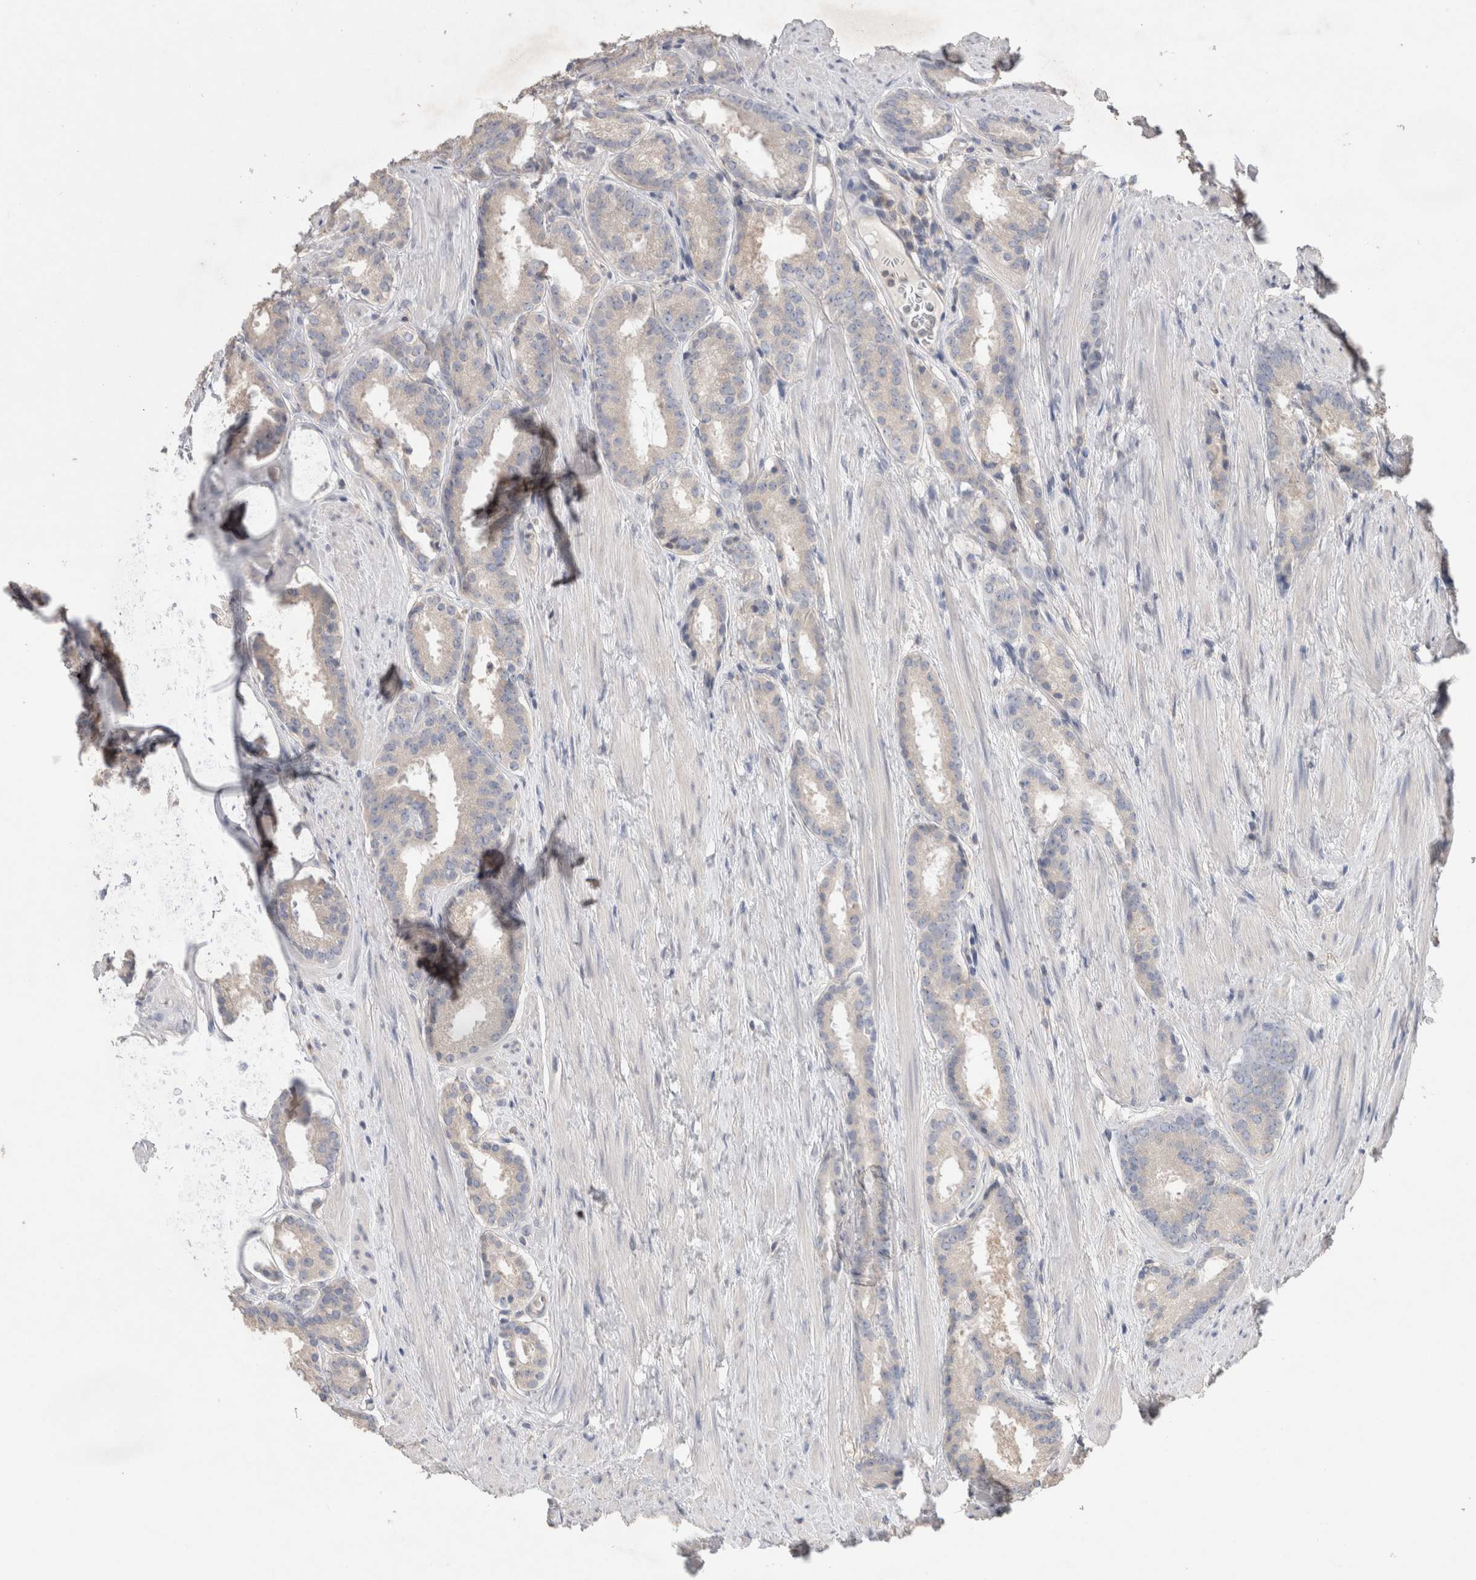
{"staining": {"intensity": "negative", "quantity": "none", "location": "none"}, "tissue": "prostate cancer", "cell_type": "Tumor cells", "image_type": "cancer", "snomed": [{"axis": "morphology", "description": "Adenocarcinoma, Low grade"}, {"axis": "topography", "description": "Prostate"}], "caption": "Immunohistochemistry micrograph of prostate cancer (adenocarcinoma (low-grade)) stained for a protein (brown), which displays no positivity in tumor cells. (DAB (3,3'-diaminobenzidine) immunohistochemistry with hematoxylin counter stain).", "gene": "TRIM5", "patient": {"sex": "male", "age": 69}}